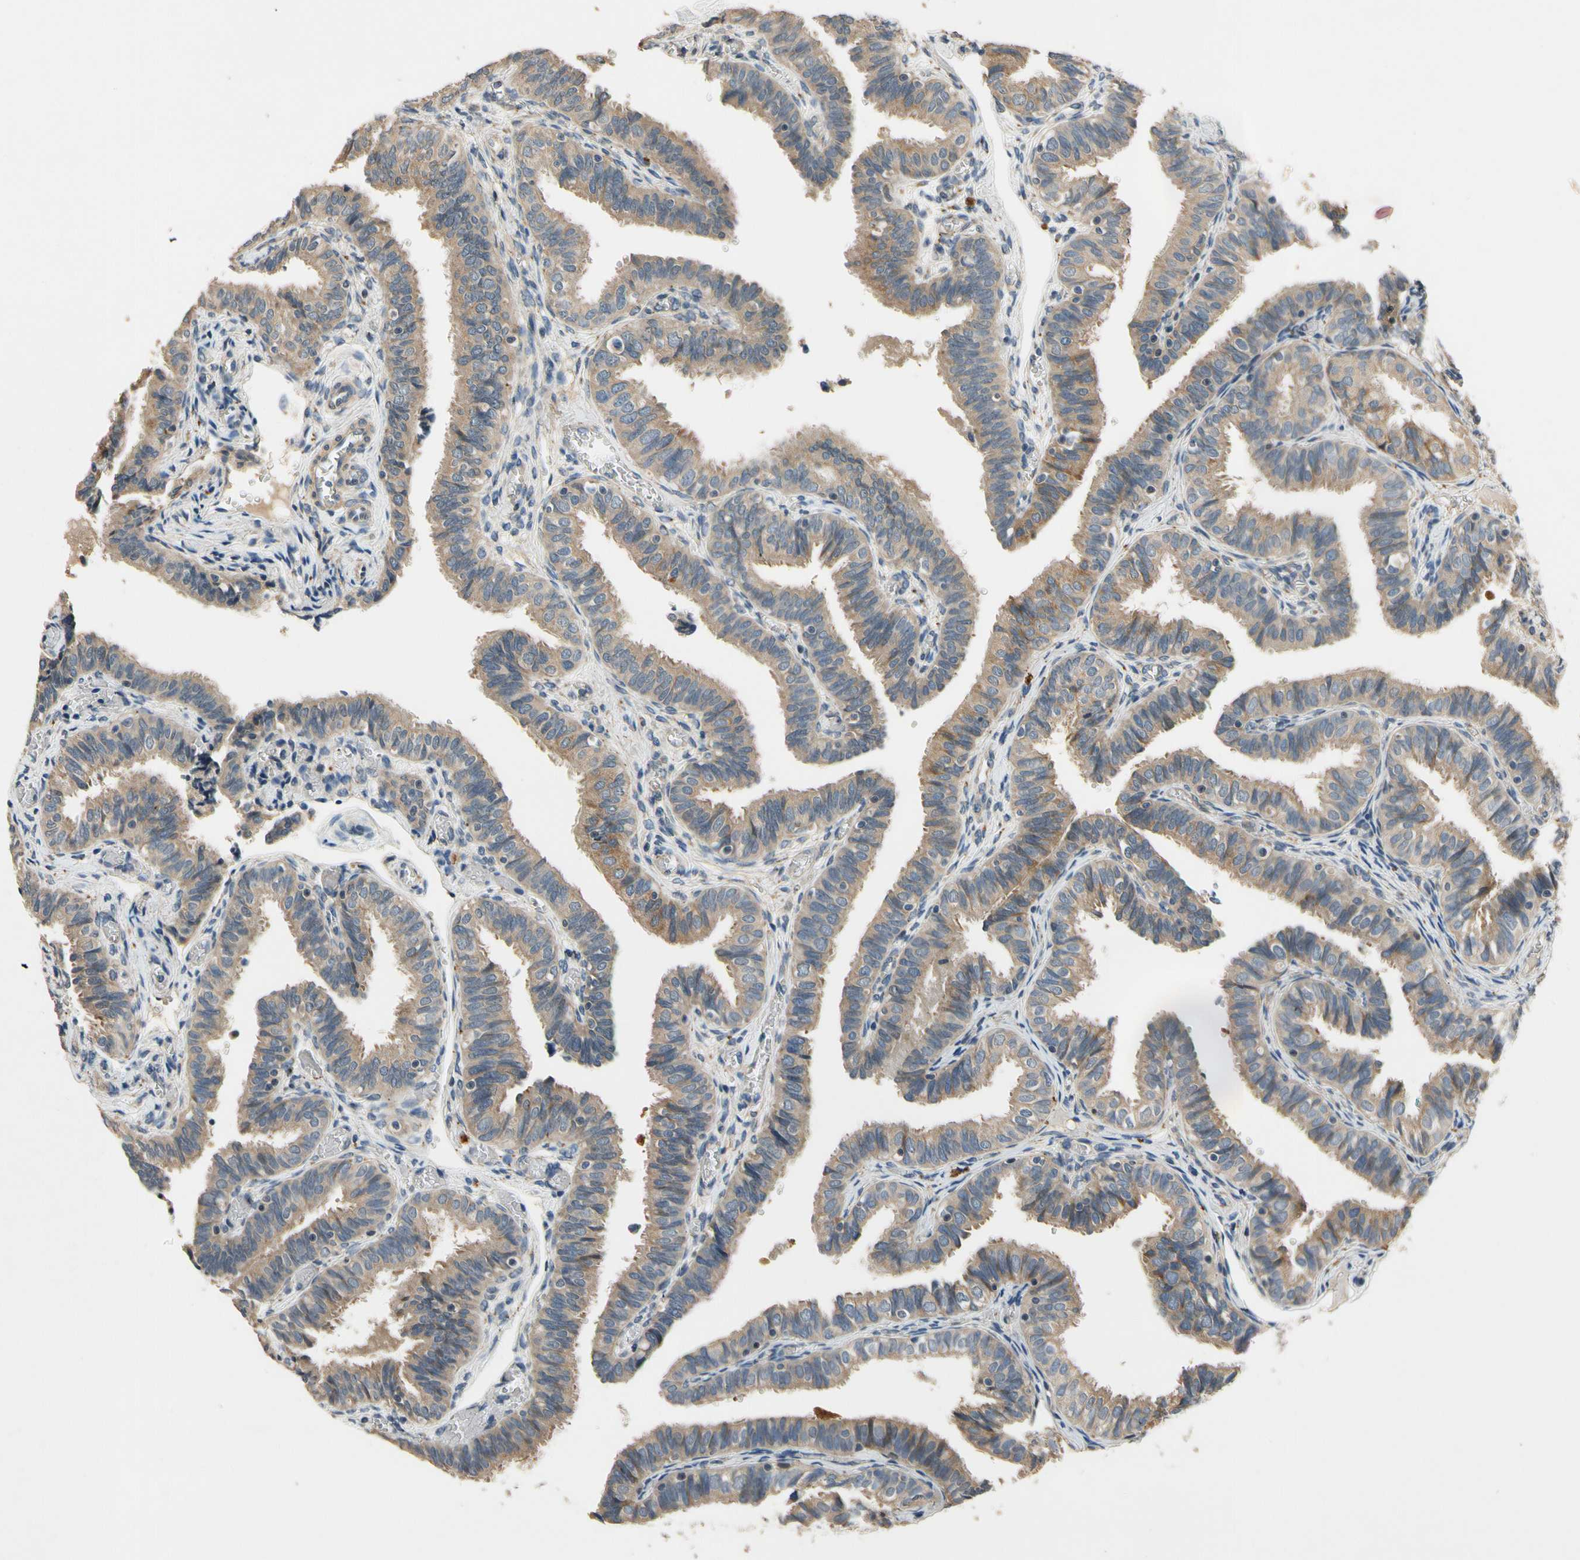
{"staining": {"intensity": "moderate", "quantity": ">75%", "location": "cytoplasmic/membranous"}, "tissue": "fallopian tube", "cell_type": "Glandular cells", "image_type": "normal", "snomed": [{"axis": "morphology", "description": "Normal tissue, NOS"}, {"axis": "topography", "description": "Fallopian tube"}], "caption": "Immunohistochemical staining of benign human fallopian tube demonstrates medium levels of moderate cytoplasmic/membranous positivity in about >75% of glandular cells.", "gene": "ALKBH3", "patient": {"sex": "female", "age": 46}}